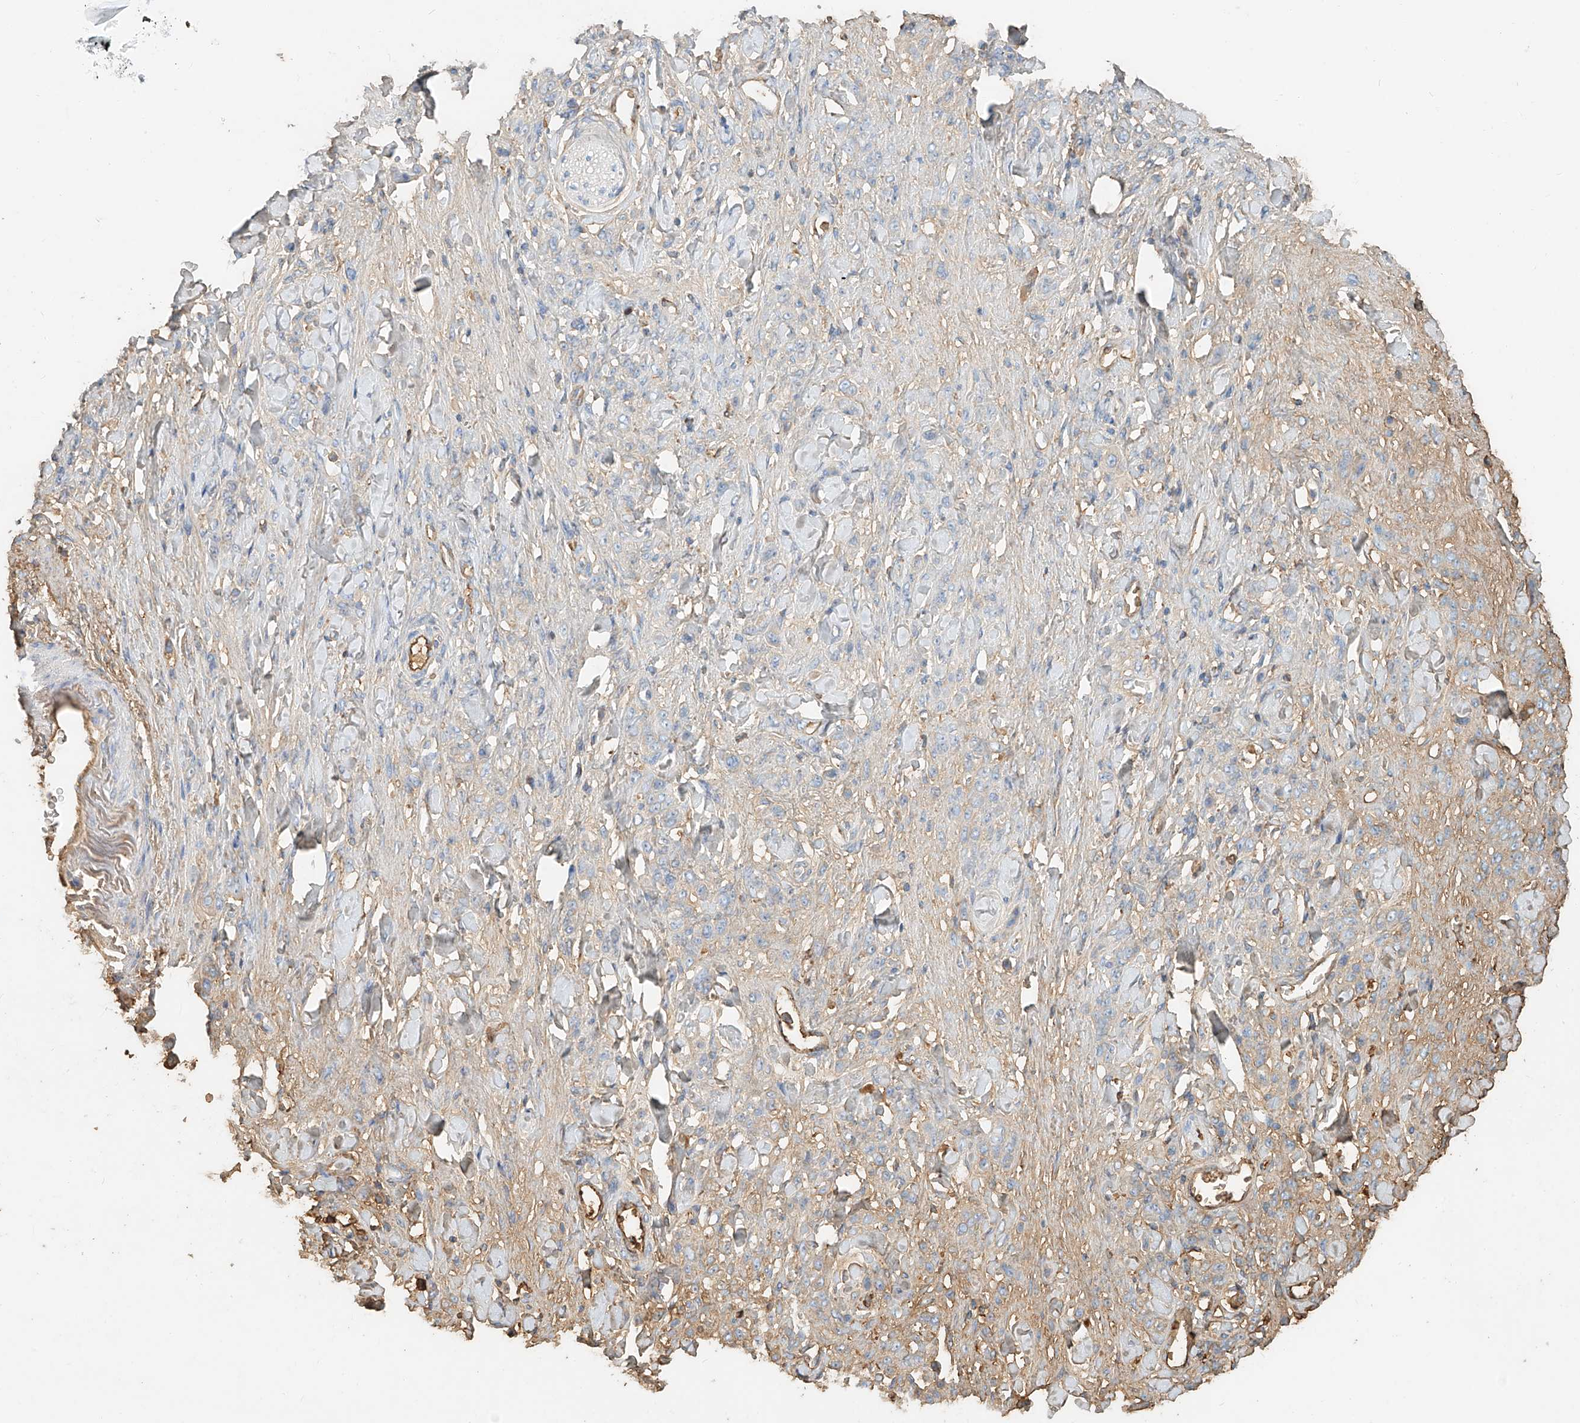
{"staining": {"intensity": "negative", "quantity": "none", "location": "none"}, "tissue": "stomach cancer", "cell_type": "Tumor cells", "image_type": "cancer", "snomed": [{"axis": "morphology", "description": "Normal tissue, NOS"}, {"axis": "morphology", "description": "Adenocarcinoma, NOS"}, {"axis": "topography", "description": "Stomach"}], "caption": "IHC image of neoplastic tissue: human stomach cancer stained with DAB (3,3'-diaminobenzidine) demonstrates no significant protein expression in tumor cells.", "gene": "ZFP30", "patient": {"sex": "male", "age": 82}}